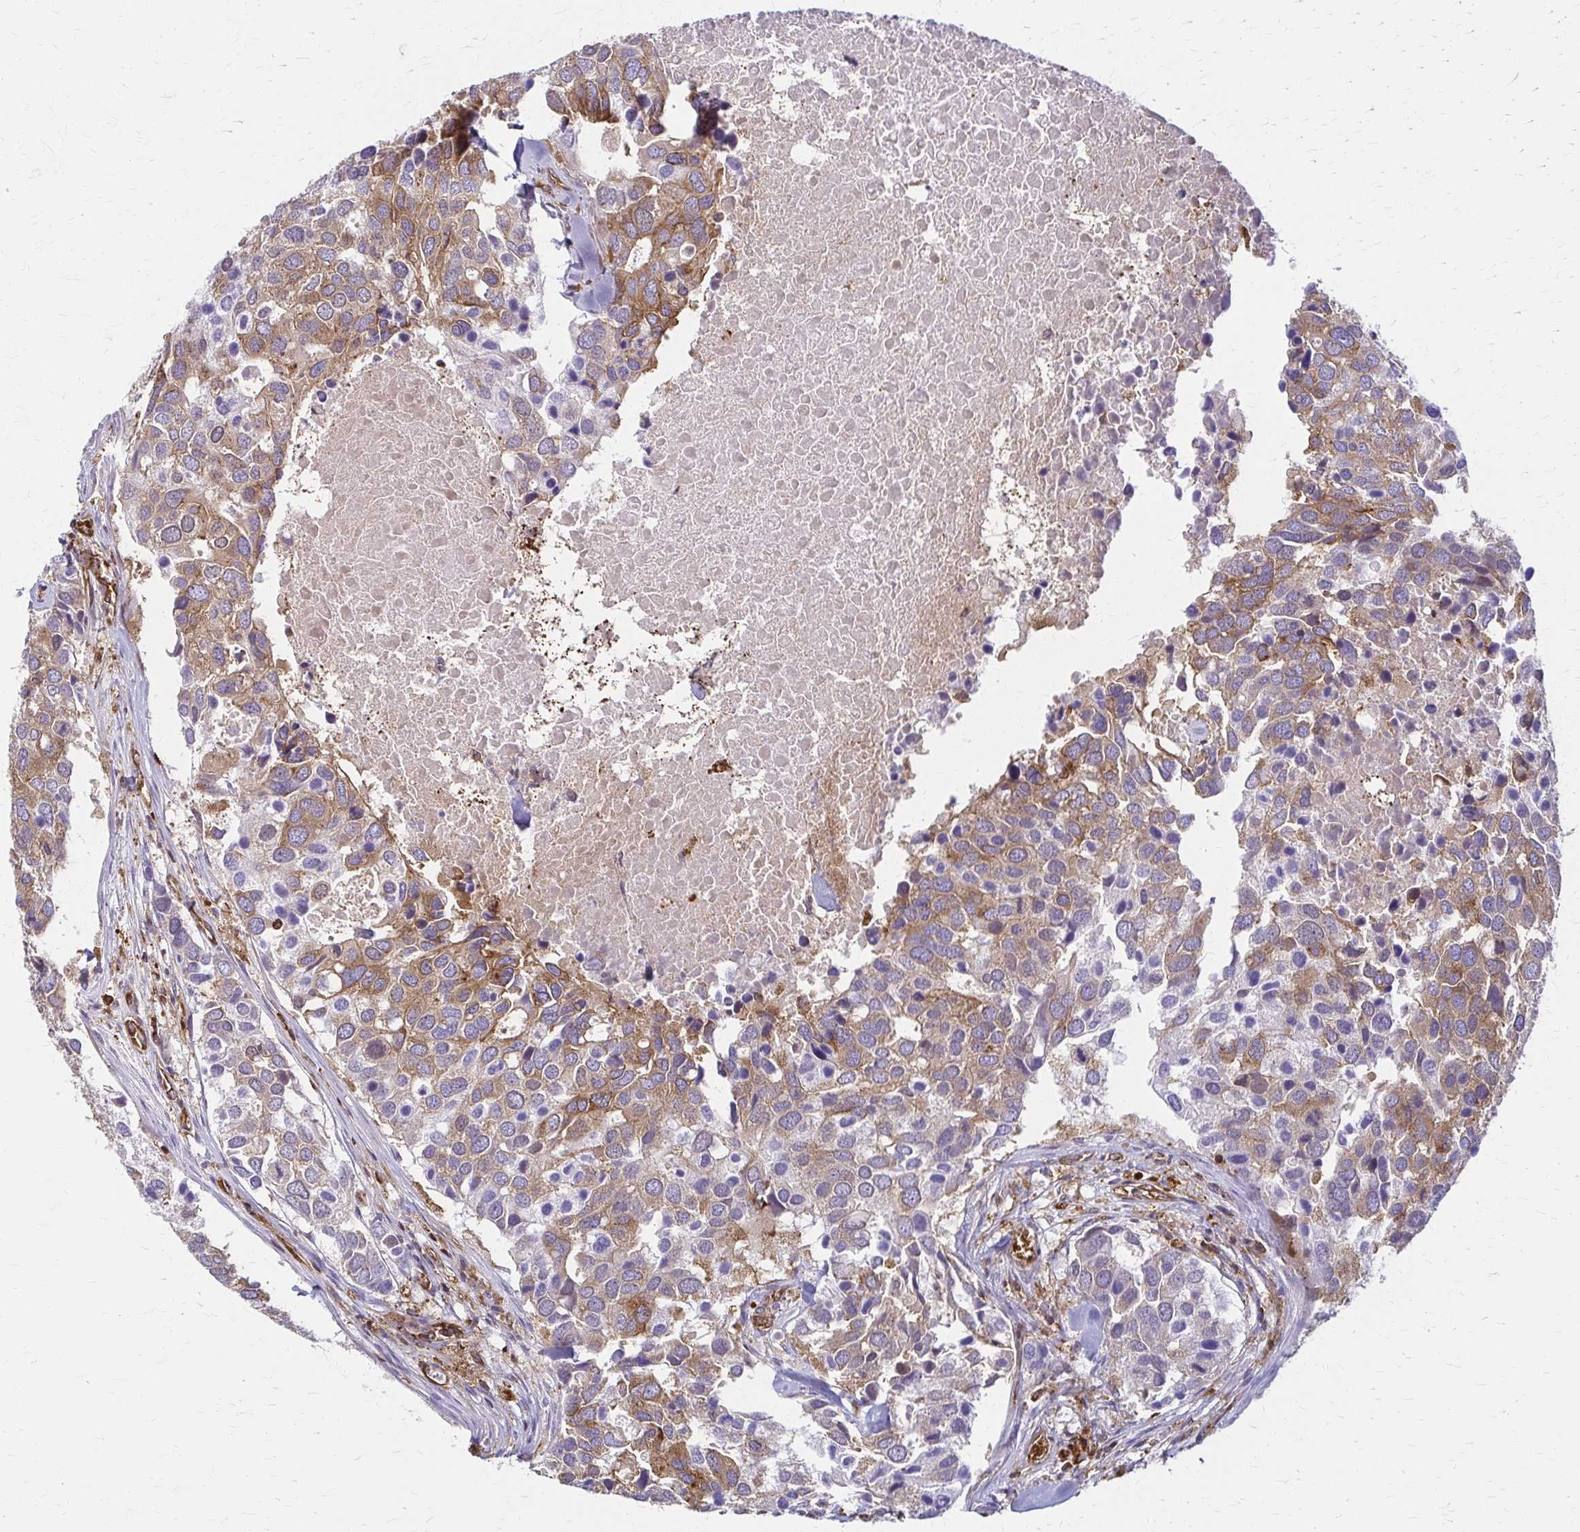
{"staining": {"intensity": "moderate", "quantity": "25%-75%", "location": "cytoplasmic/membranous"}, "tissue": "breast cancer", "cell_type": "Tumor cells", "image_type": "cancer", "snomed": [{"axis": "morphology", "description": "Duct carcinoma"}, {"axis": "topography", "description": "Breast"}], "caption": "A medium amount of moderate cytoplasmic/membranous staining is present in approximately 25%-75% of tumor cells in breast cancer (infiltrating ductal carcinoma) tissue.", "gene": "WASF2", "patient": {"sex": "female", "age": 83}}